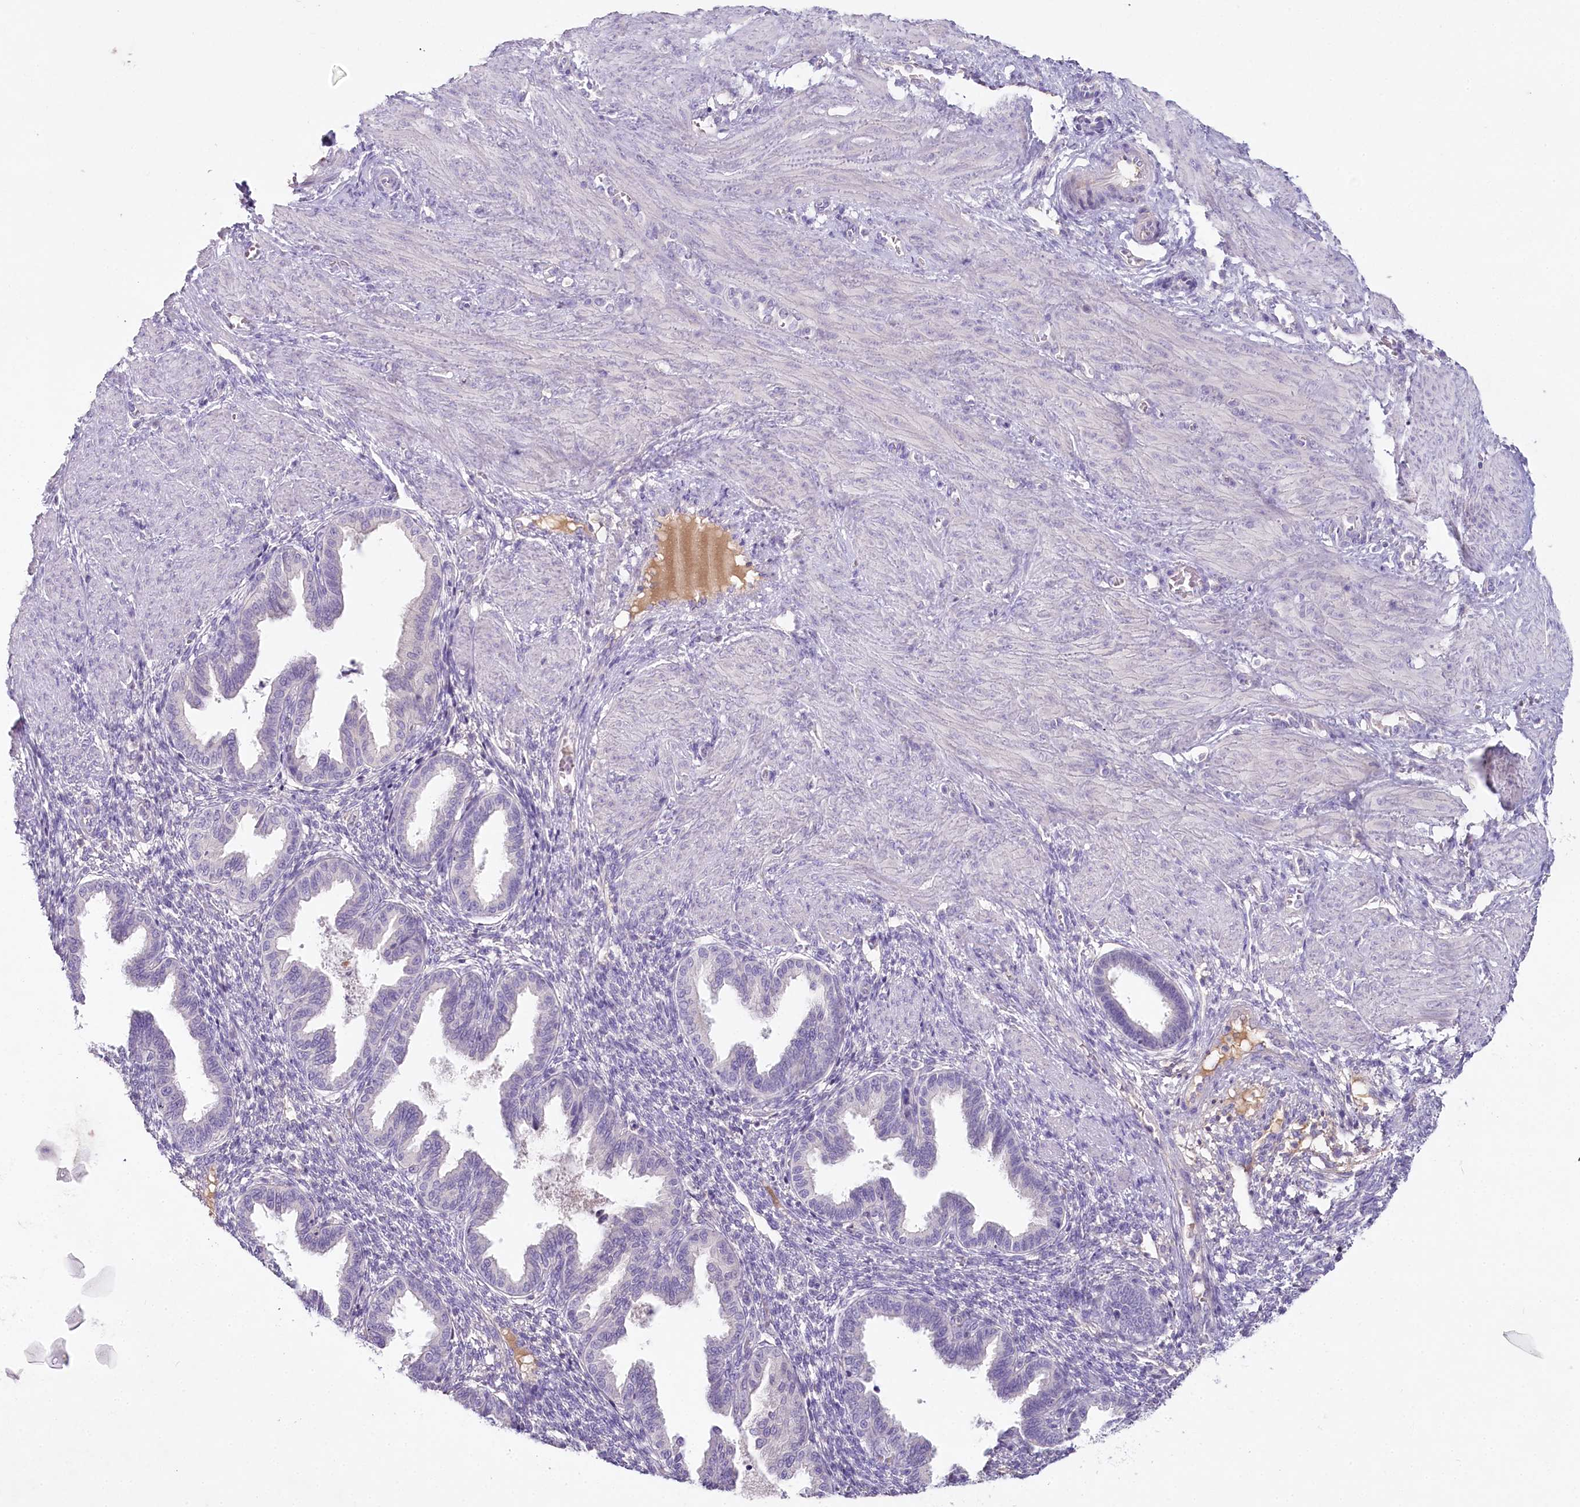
{"staining": {"intensity": "negative", "quantity": "none", "location": "none"}, "tissue": "endometrium", "cell_type": "Cells in endometrial stroma", "image_type": "normal", "snomed": [{"axis": "morphology", "description": "Normal tissue, NOS"}, {"axis": "topography", "description": "Endometrium"}], "caption": "A micrograph of endometrium stained for a protein shows no brown staining in cells in endometrial stroma.", "gene": "HPD", "patient": {"sex": "female", "age": 33}}